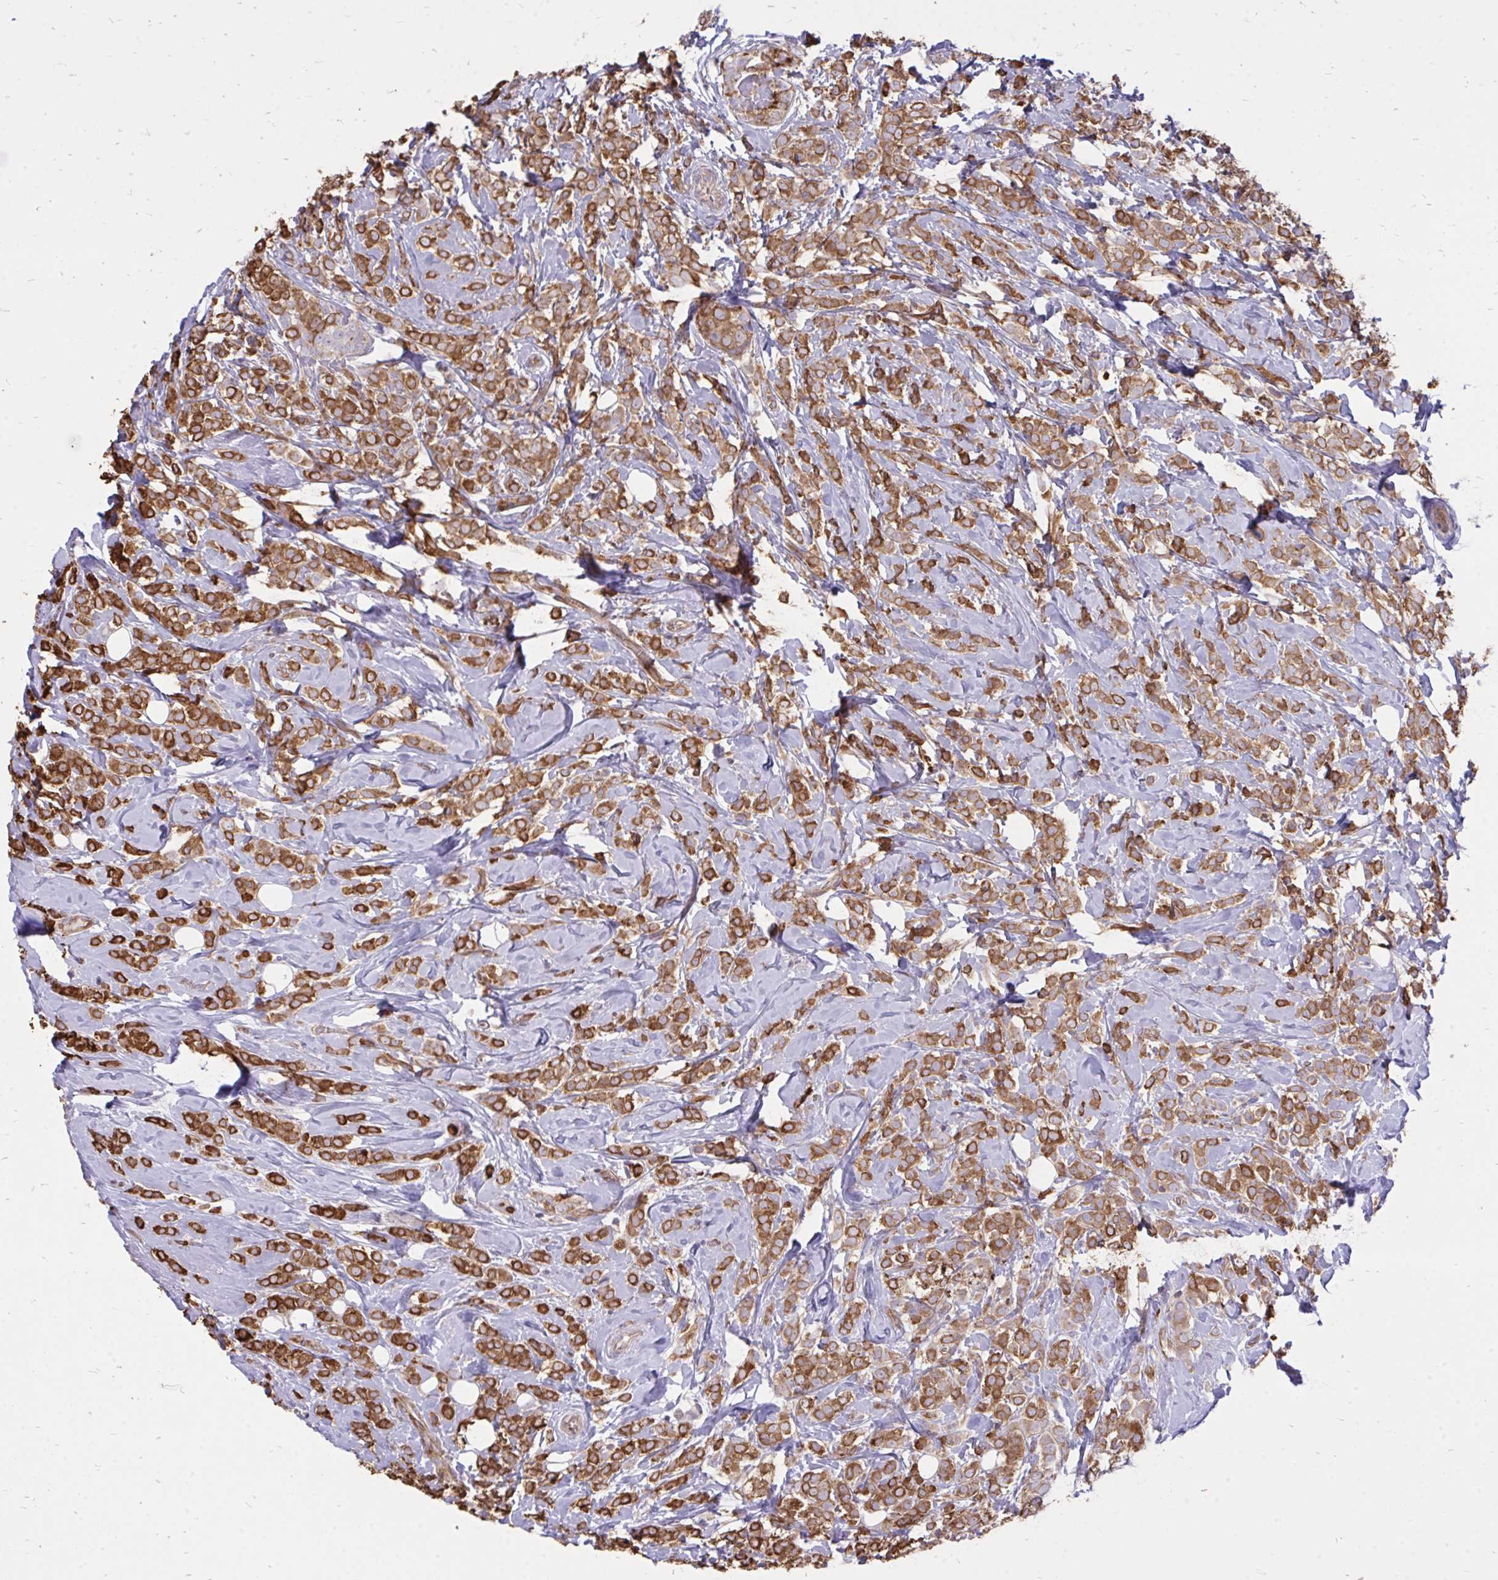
{"staining": {"intensity": "strong", "quantity": ">75%", "location": "cytoplasmic/membranous"}, "tissue": "breast cancer", "cell_type": "Tumor cells", "image_type": "cancer", "snomed": [{"axis": "morphology", "description": "Lobular carcinoma"}, {"axis": "topography", "description": "Breast"}], "caption": "Protein expression analysis of human lobular carcinoma (breast) reveals strong cytoplasmic/membranous staining in approximately >75% of tumor cells.", "gene": "ASAP1", "patient": {"sex": "female", "age": 49}}